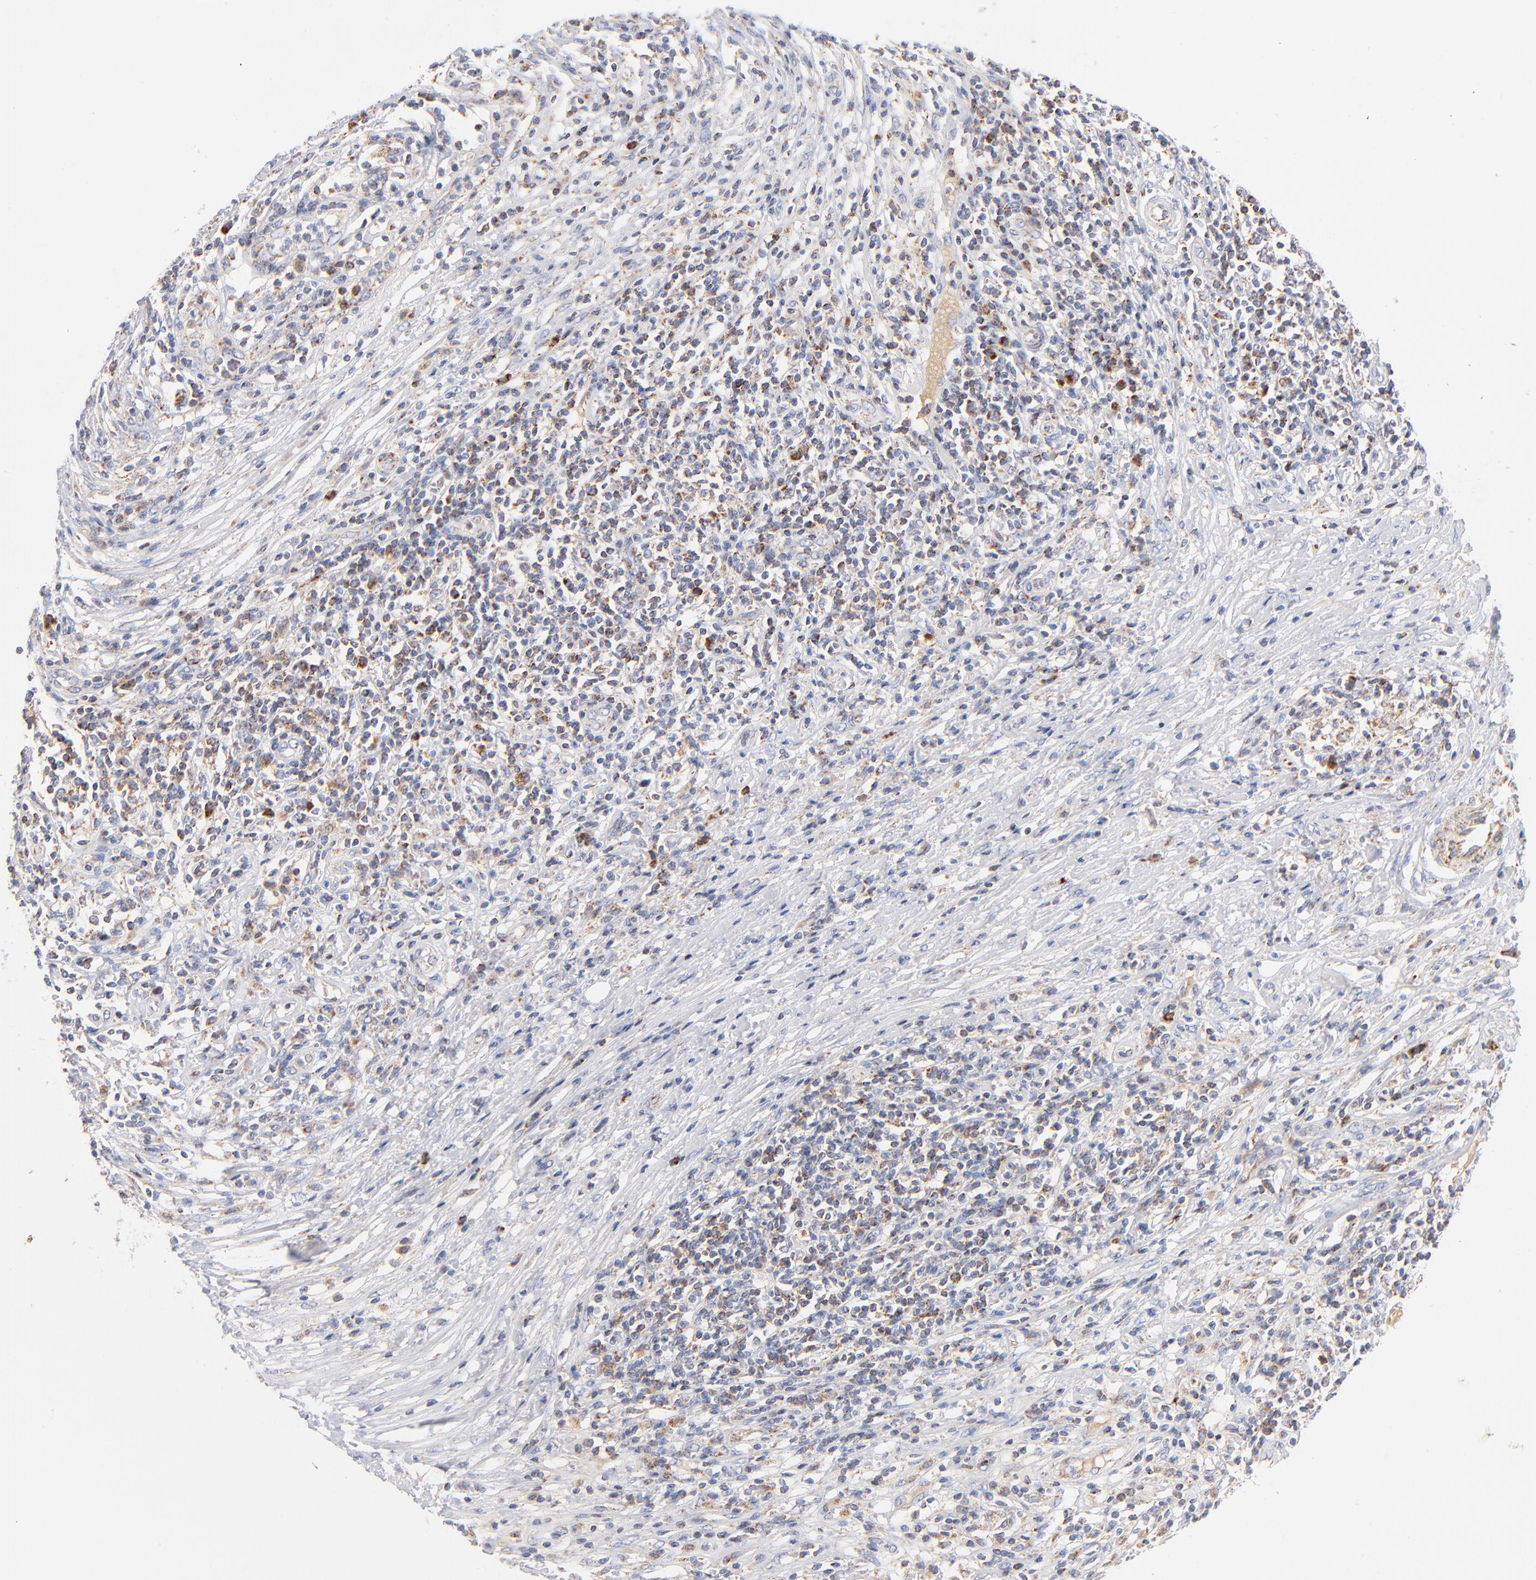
{"staining": {"intensity": "moderate", "quantity": "25%-75%", "location": "cytoplasmic/membranous"}, "tissue": "lymphoma", "cell_type": "Tumor cells", "image_type": "cancer", "snomed": [{"axis": "morphology", "description": "Malignant lymphoma, non-Hodgkin's type, High grade"}, {"axis": "topography", "description": "Lymph node"}], "caption": "Protein analysis of lymphoma tissue exhibits moderate cytoplasmic/membranous expression in about 25%-75% of tumor cells.", "gene": "DLAT", "patient": {"sex": "female", "age": 84}}